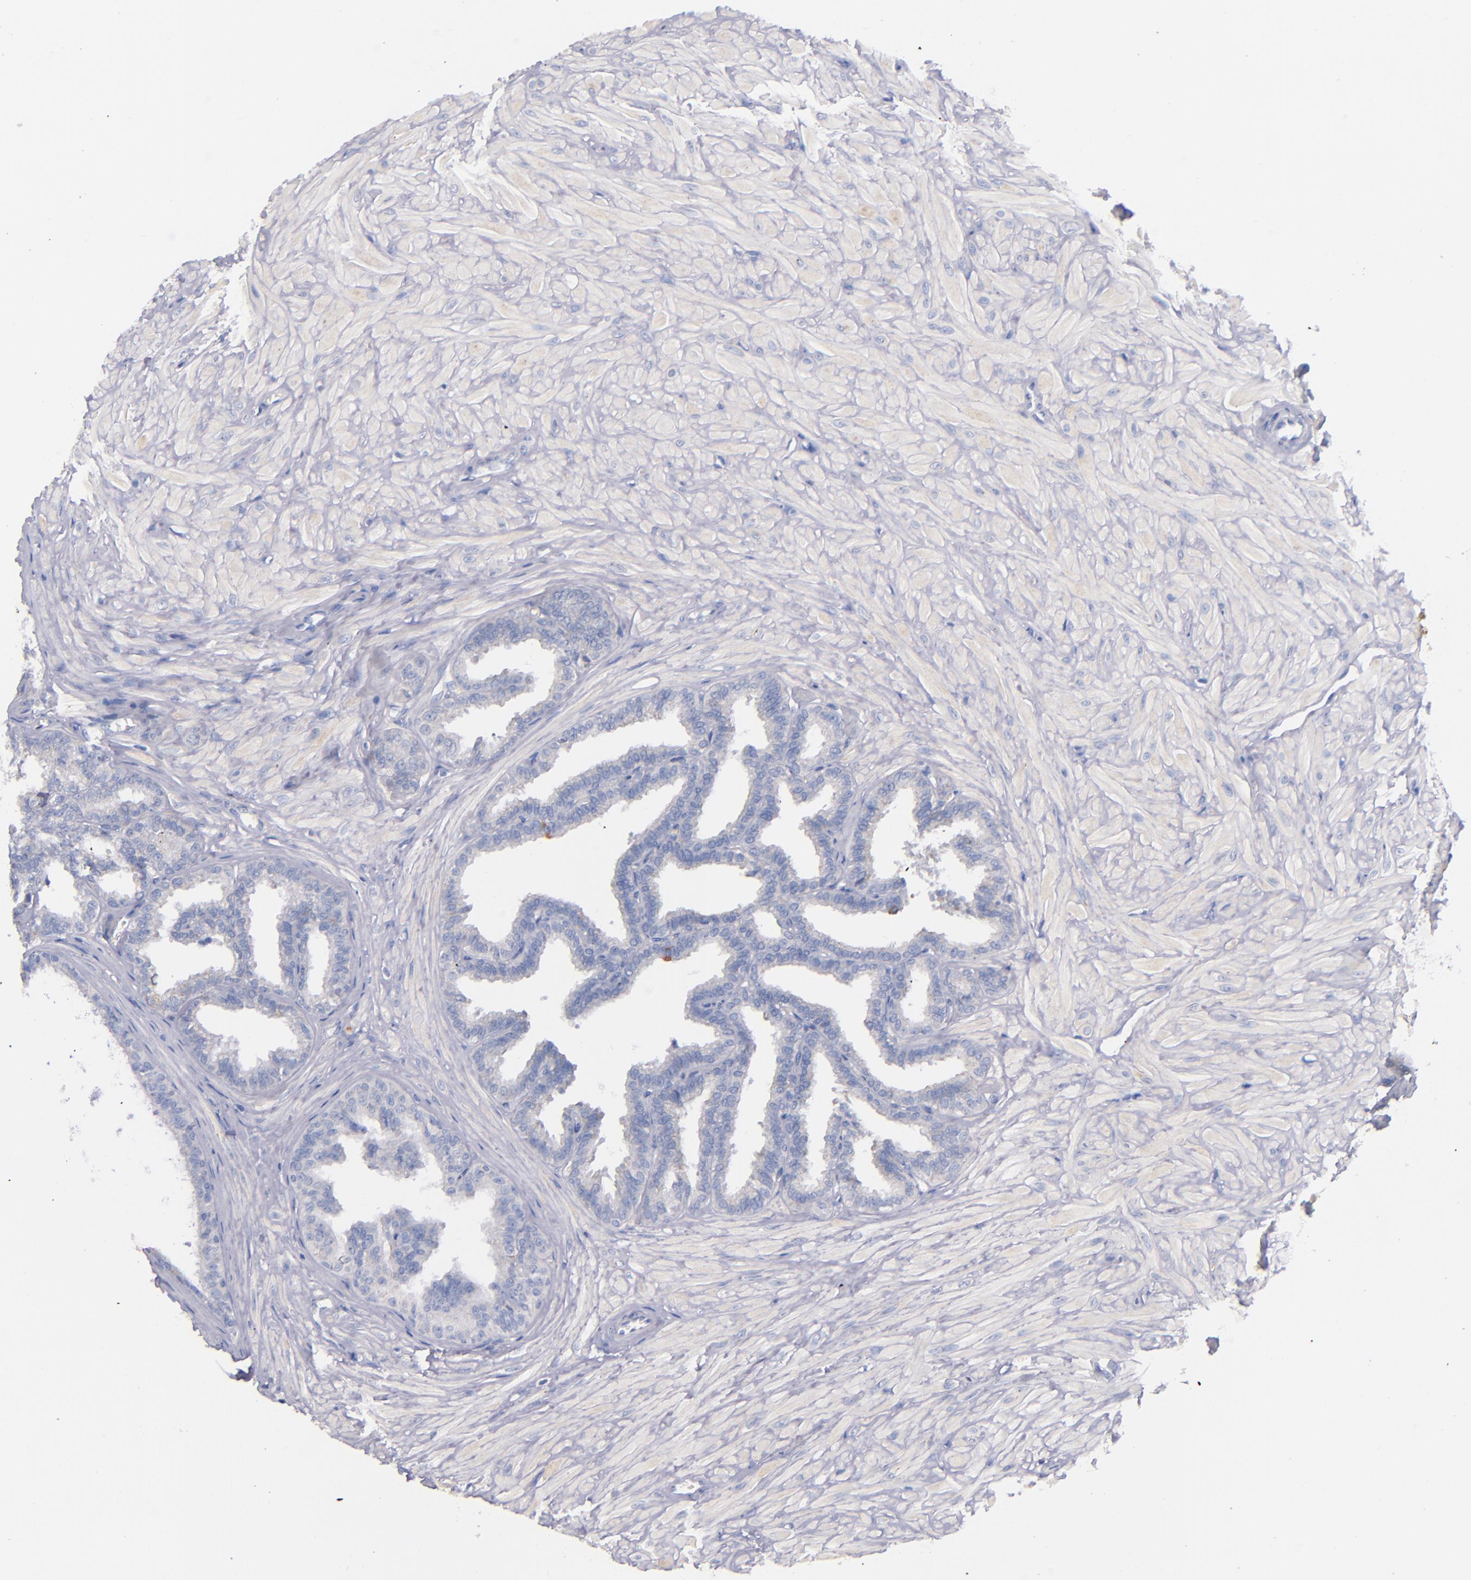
{"staining": {"intensity": "negative", "quantity": "none", "location": "none"}, "tissue": "seminal vesicle", "cell_type": "Glandular cells", "image_type": "normal", "snomed": [{"axis": "morphology", "description": "Normal tissue, NOS"}, {"axis": "topography", "description": "Seminal veicle"}], "caption": "Glandular cells show no significant protein staining in benign seminal vesicle. (DAB IHC visualized using brightfield microscopy, high magnification).", "gene": "CNTNAP2", "patient": {"sex": "male", "age": 26}}